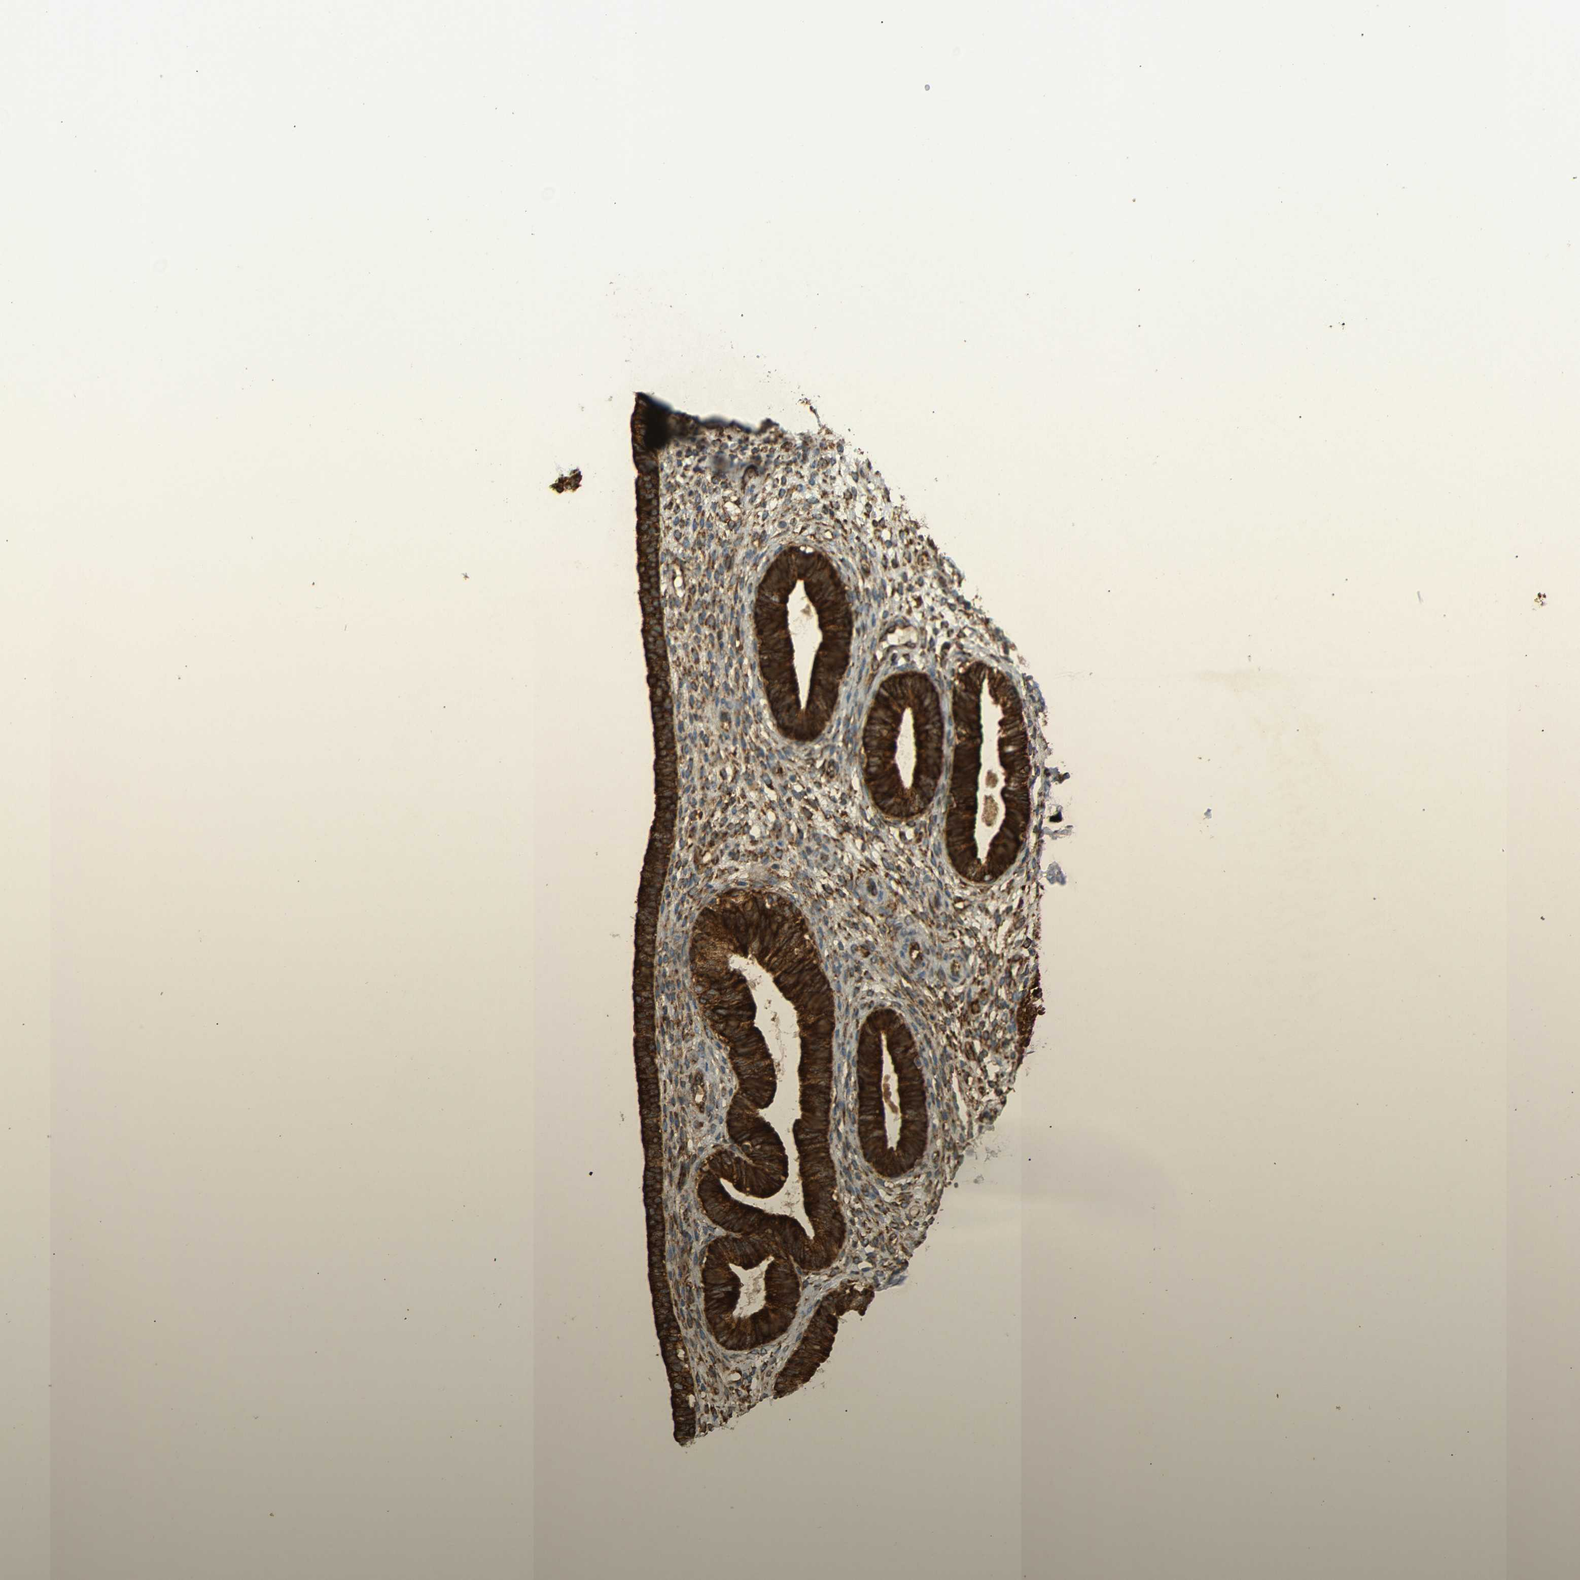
{"staining": {"intensity": "moderate", "quantity": ">75%", "location": "cytoplasmic/membranous"}, "tissue": "endometrium", "cell_type": "Cells in endometrial stroma", "image_type": "normal", "snomed": [{"axis": "morphology", "description": "Normal tissue, NOS"}, {"axis": "topography", "description": "Endometrium"}], "caption": "Immunohistochemical staining of normal endometrium demonstrates moderate cytoplasmic/membranous protein staining in about >75% of cells in endometrial stroma.", "gene": "BTF3", "patient": {"sex": "female", "age": 61}}